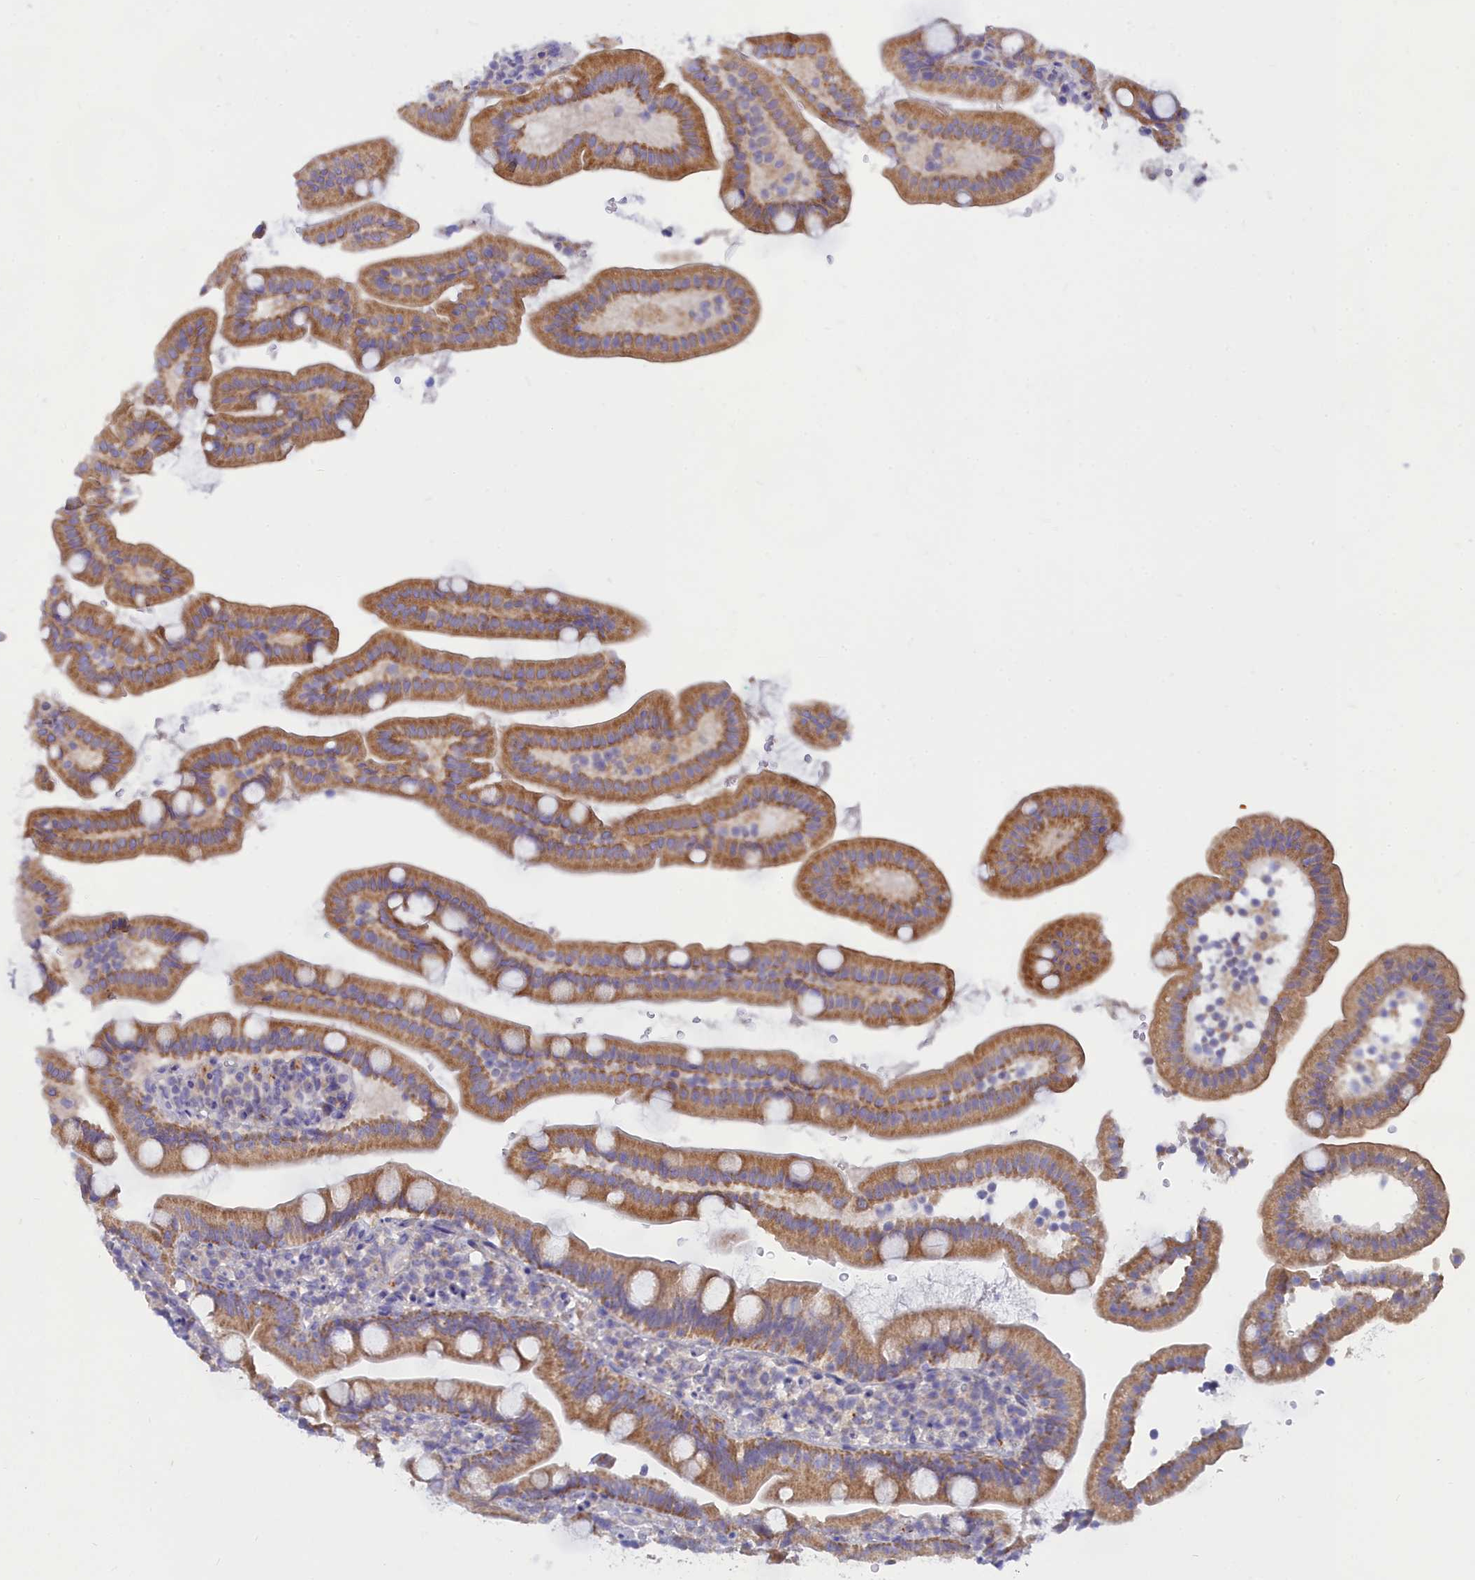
{"staining": {"intensity": "moderate", "quantity": ">75%", "location": "cytoplasmic/membranous"}, "tissue": "duodenum", "cell_type": "Glandular cells", "image_type": "normal", "snomed": [{"axis": "morphology", "description": "Normal tissue, NOS"}, {"axis": "topography", "description": "Duodenum"}], "caption": "Immunohistochemical staining of normal duodenum shows medium levels of moderate cytoplasmic/membranous positivity in about >75% of glandular cells. The protein is stained brown, and the nuclei are stained in blue (DAB IHC with brightfield microscopy, high magnification).", "gene": "TMEM30B", "patient": {"sex": "female", "age": 67}}